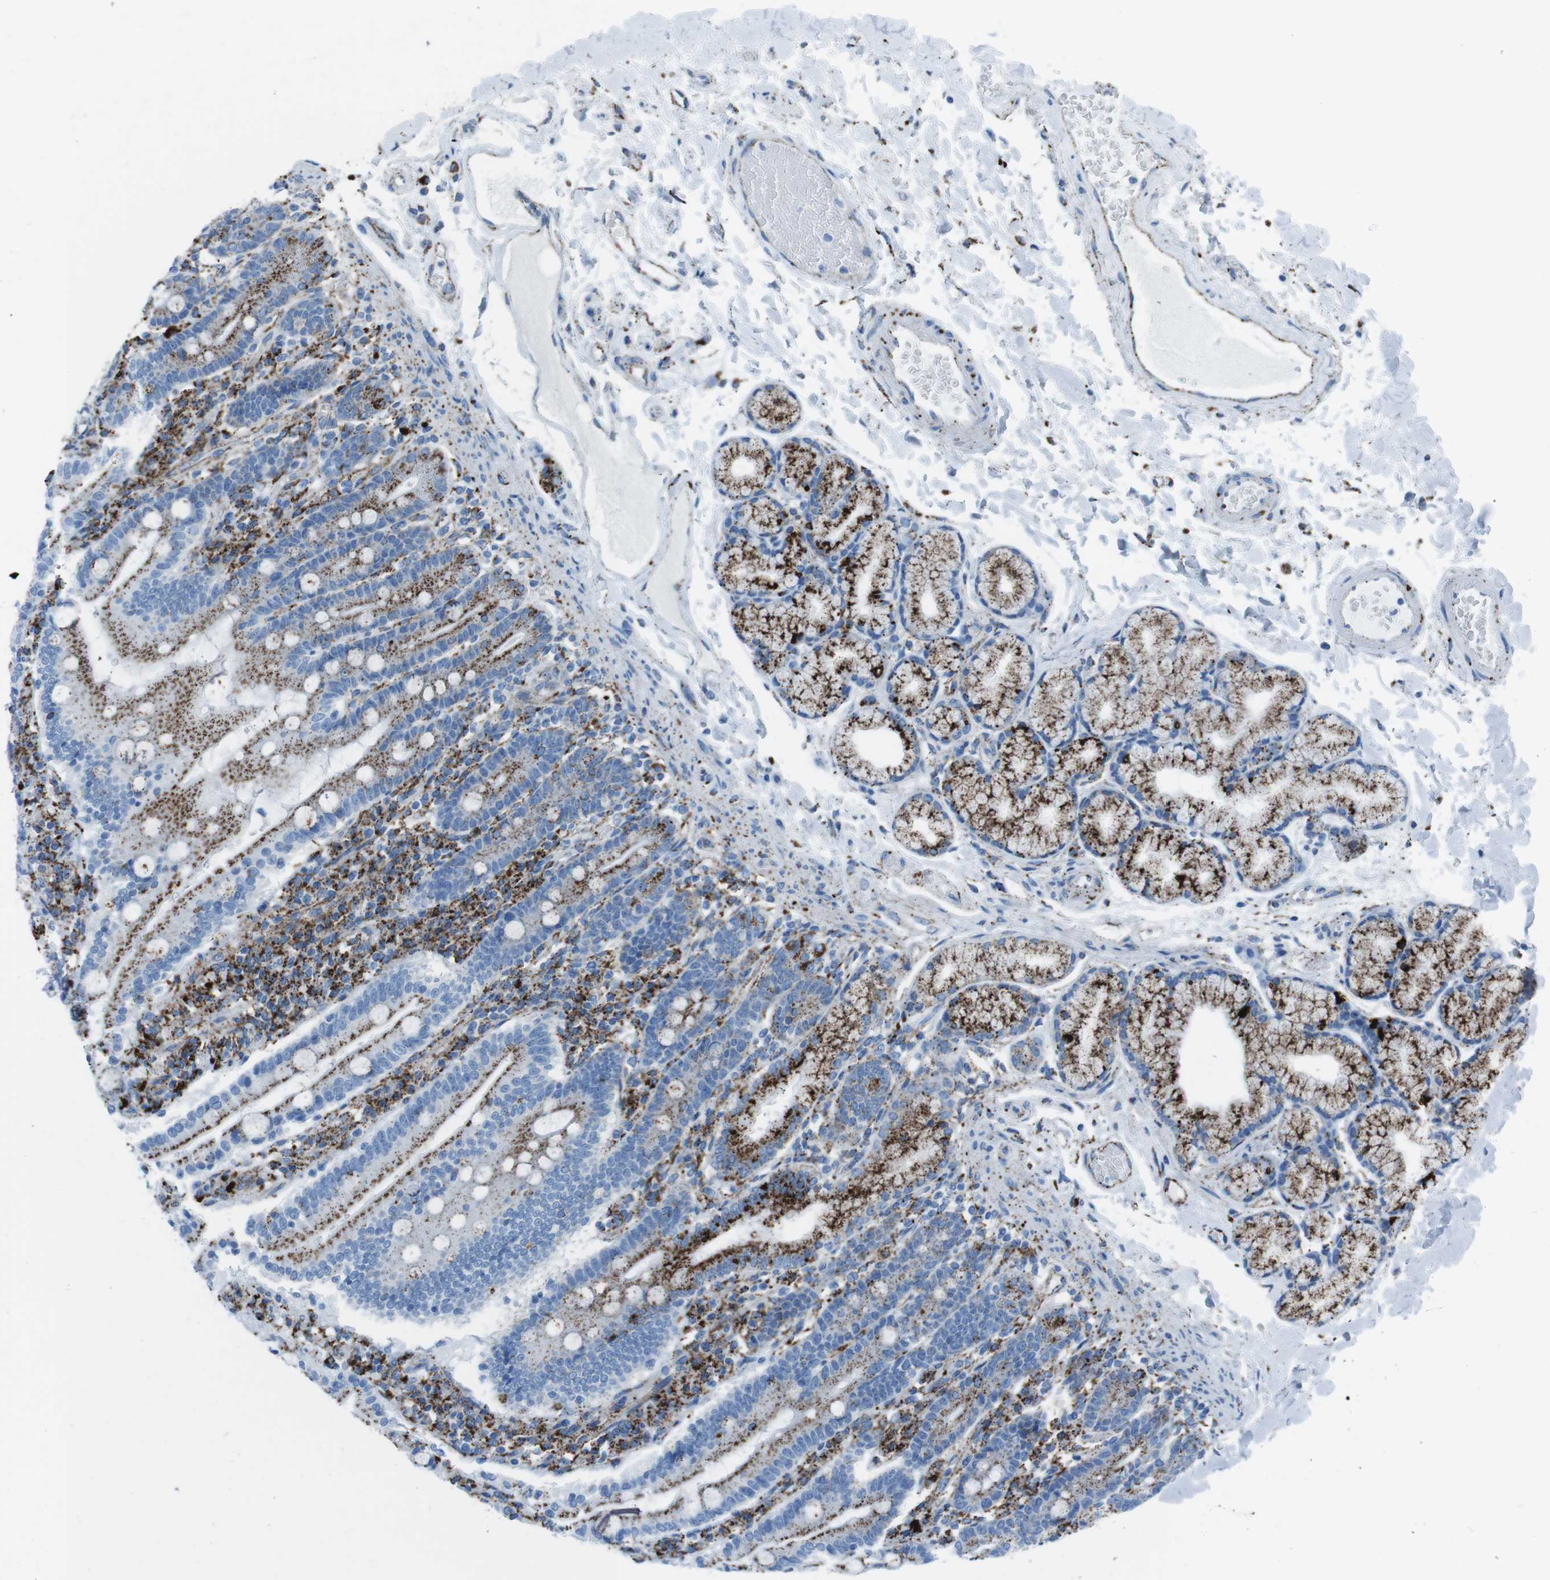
{"staining": {"intensity": "strong", "quantity": ">75%", "location": "cytoplasmic/membranous"}, "tissue": "duodenum", "cell_type": "Glandular cells", "image_type": "normal", "snomed": [{"axis": "morphology", "description": "Normal tissue, NOS"}, {"axis": "topography", "description": "Small intestine, NOS"}], "caption": "A brown stain highlights strong cytoplasmic/membranous staining of a protein in glandular cells of unremarkable human duodenum.", "gene": "SCARB2", "patient": {"sex": "female", "age": 71}}